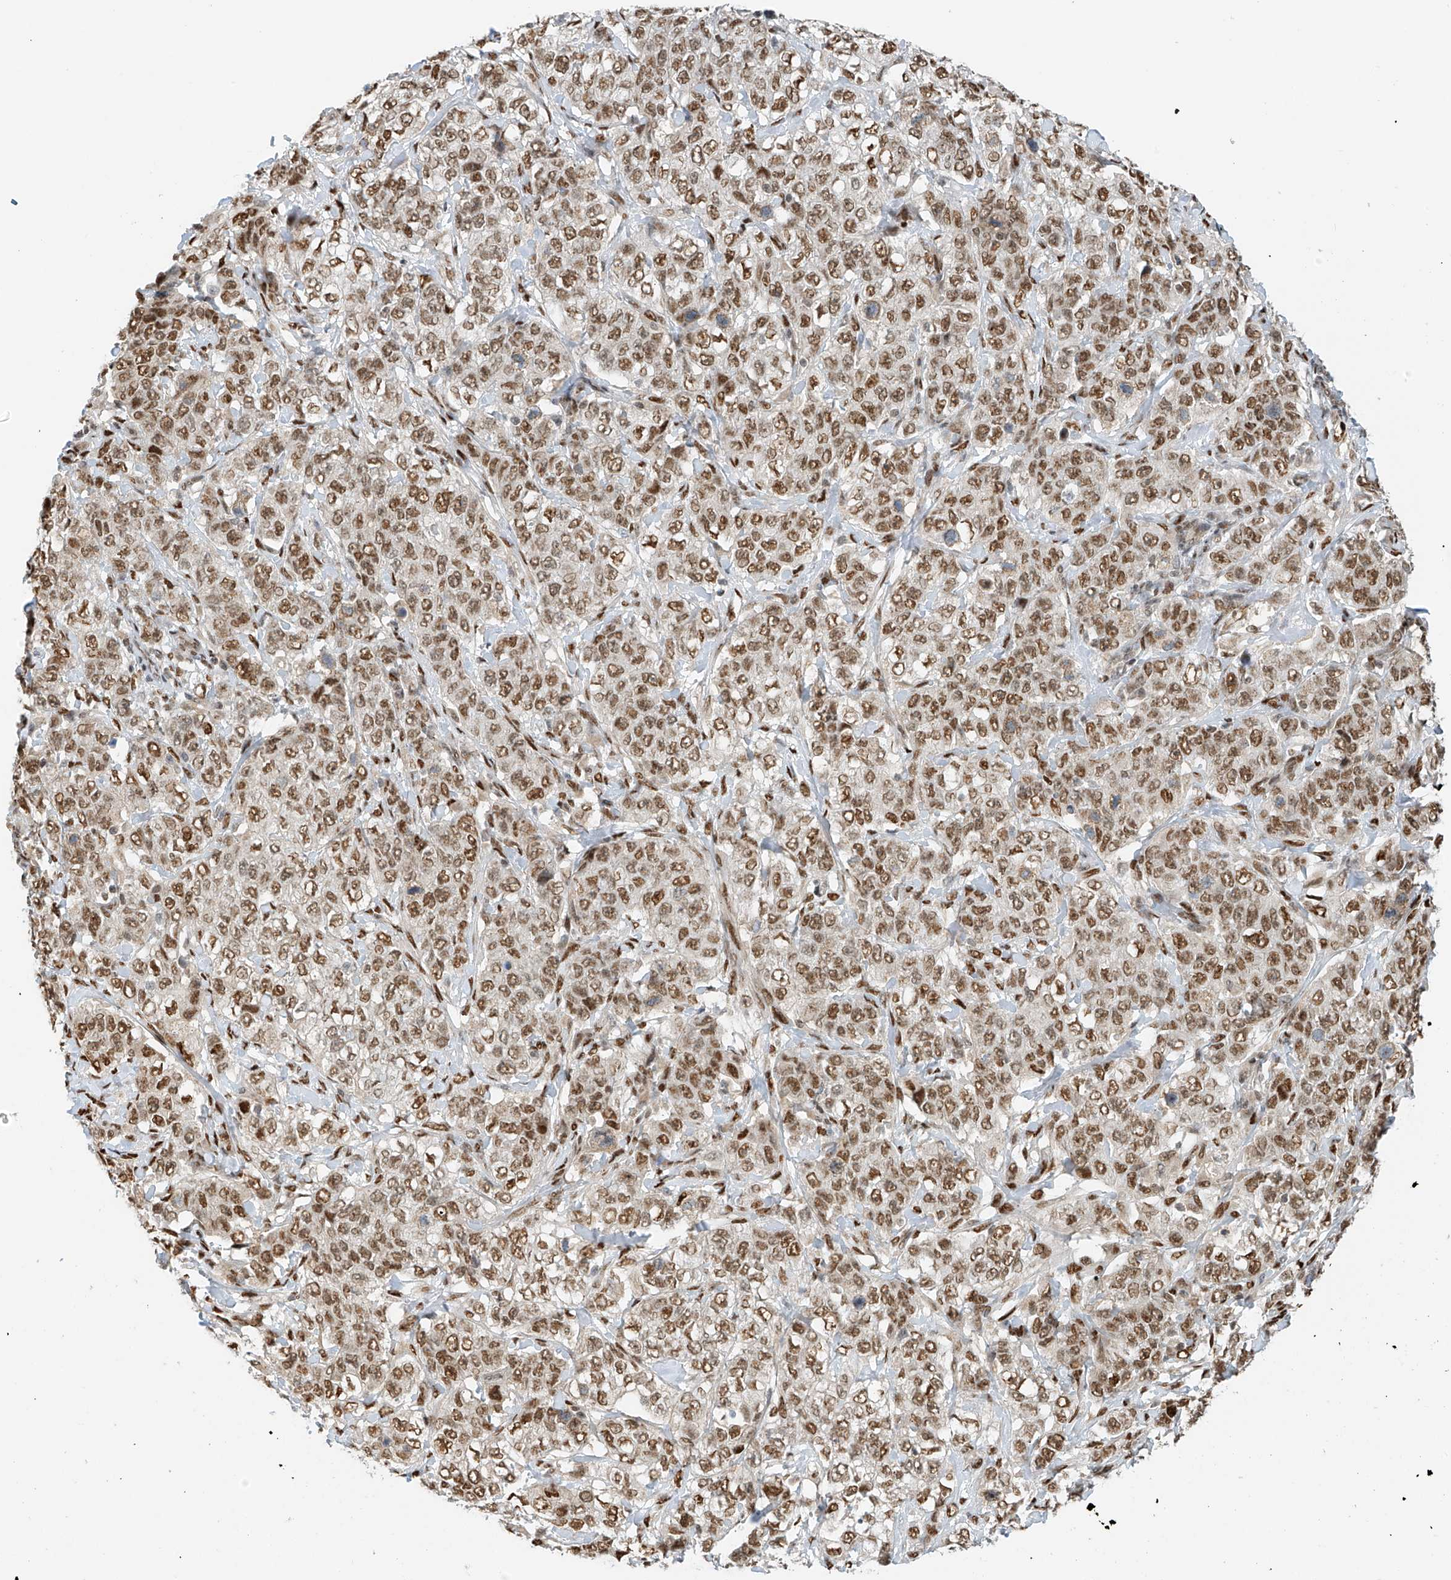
{"staining": {"intensity": "moderate", "quantity": ">75%", "location": "nuclear"}, "tissue": "stomach cancer", "cell_type": "Tumor cells", "image_type": "cancer", "snomed": [{"axis": "morphology", "description": "Adenocarcinoma, NOS"}, {"axis": "topography", "description": "Stomach"}], "caption": "Moderate nuclear staining is appreciated in approximately >75% of tumor cells in adenocarcinoma (stomach). Using DAB (3,3'-diaminobenzidine) (brown) and hematoxylin (blue) stains, captured at high magnification using brightfield microscopy.", "gene": "ZNF514", "patient": {"sex": "male", "age": 48}}